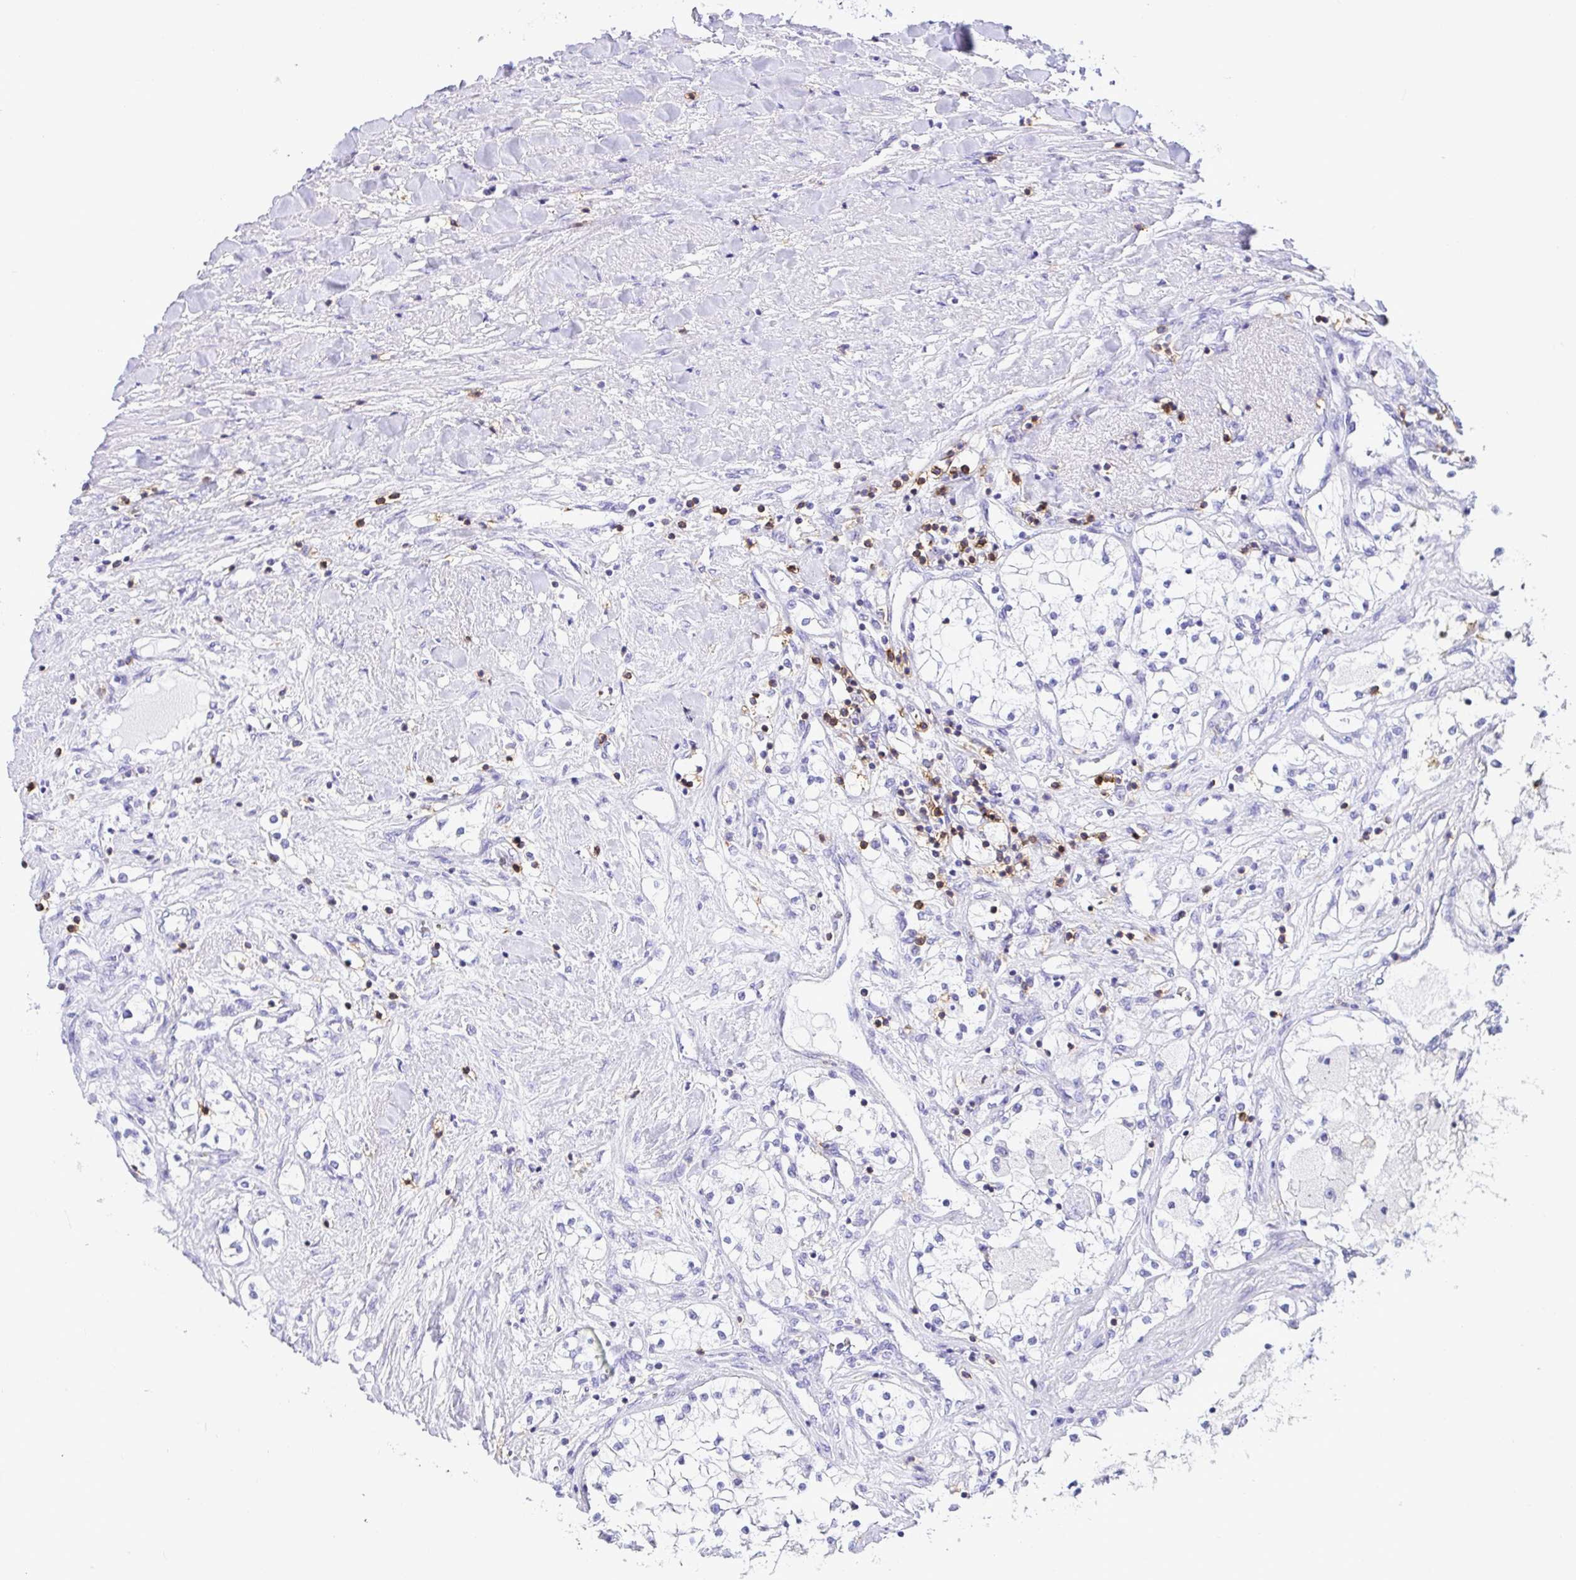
{"staining": {"intensity": "negative", "quantity": "none", "location": "none"}, "tissue": "renal cancer", "cell_type": "Tumor cells", "image_type": "cancer", "snomed": [{"axis": "morphology", "description": "Adenocarcinoma, NOS"}, {"axis": "topography", "description": "Kidney"}], "caption": "A micrograph of adenocarcinoma (renal) stained for a protein displays no brown staining in tumor cells.", "gene": "CD5", "patient": {"sex": "male", "age": 68}}